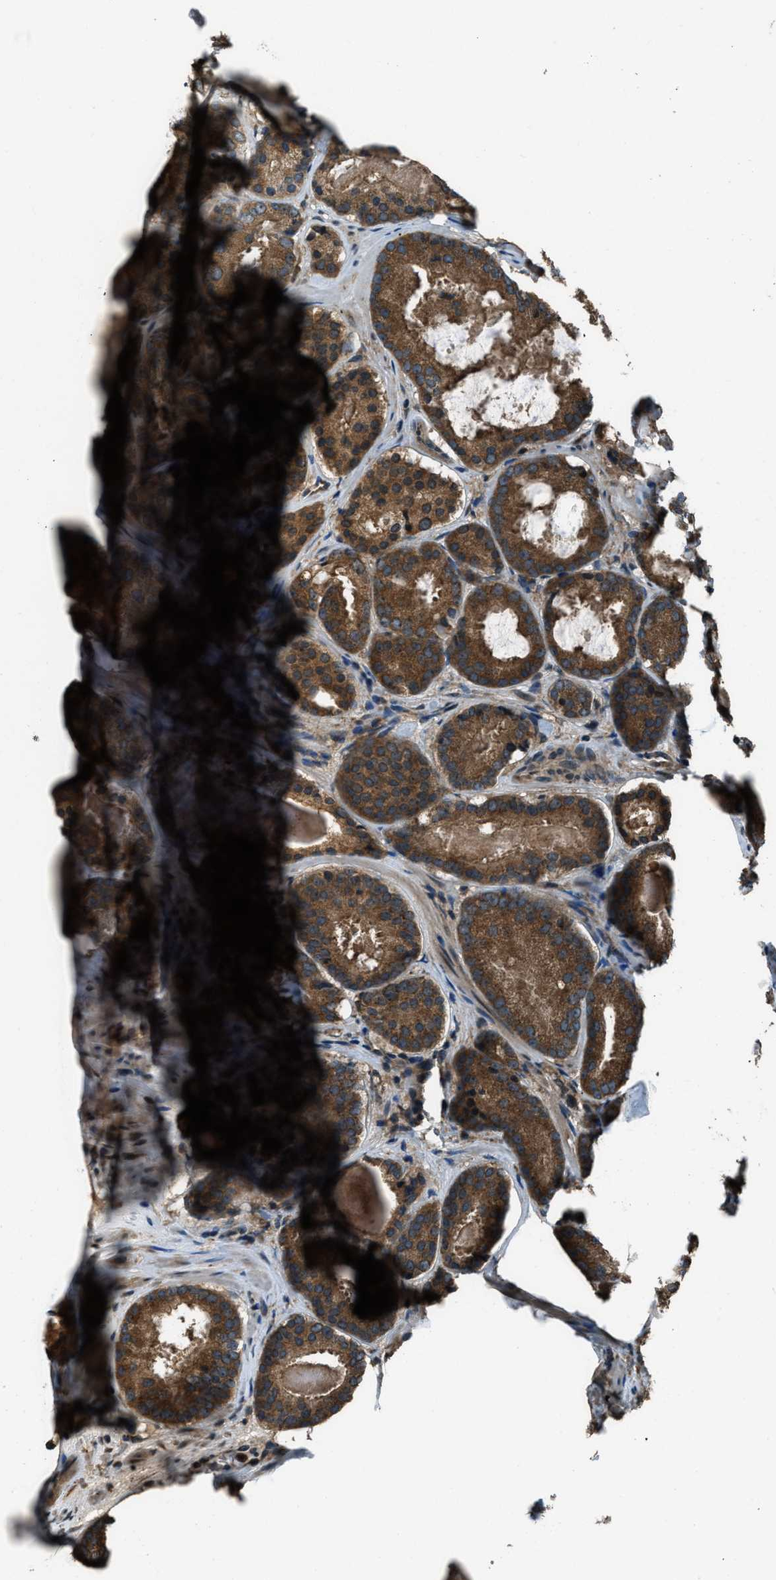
{"staining": {"intensity": "strong", "quantity": ">75%", "location": "cytoplasmic/membranous"}, "tissue": "prostate cancer", "cell_type": "Tumor cells", "image_type": "cancer", "snomed": [{"axis": "morphology", "description": "Adenocarcinoma, Low grade"}, {"axis": "topography", "description": "Prostate"}], "caption": "Immunohistochemical staining of human prostate cancer exhibits strong cytoplasmic/membranous protein expression in approximately >75% of tumor cells.", "gene": "TRIM4", "patient": {"sex": "male", "age": 69}}